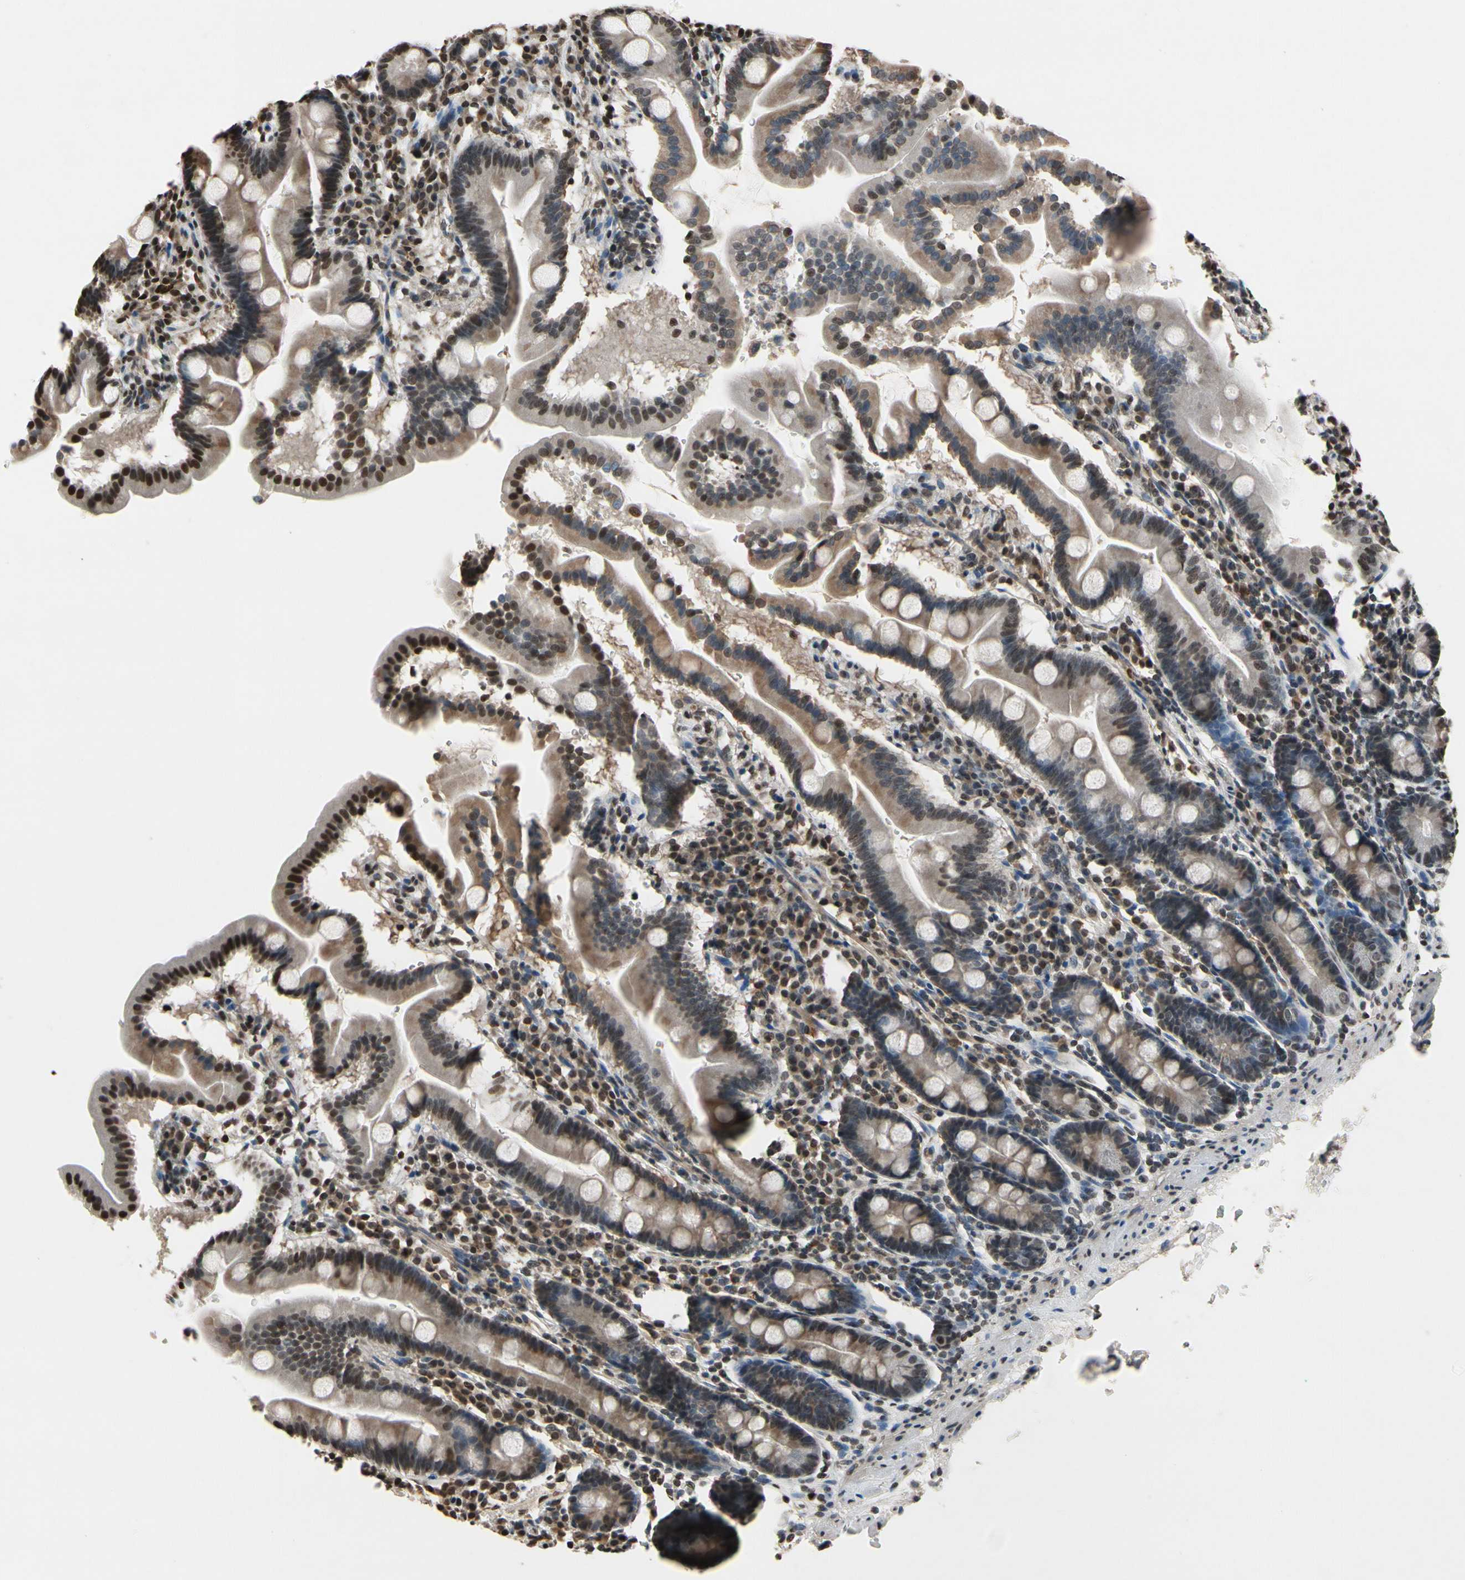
{"staining": {"intensity": "strong", "quantity": ">75%", "location": "nuclear"}, "tissue": "duodenum", "cell_type": "Glandular cells", "image_type": "normal", "snomed": [{"axis": "morphology", "description": "Normal tissue, NOS"}, {"axis": "topography", "description": "Duodenum"}], "caption": "Immunohistochemical staining of unremarkable duodenum displays >75% levels of strong nuclear protein staining in about >75% of glandular cells.", "gene": "HIPK2", "patient": {"sex": "male", "age": 50}}